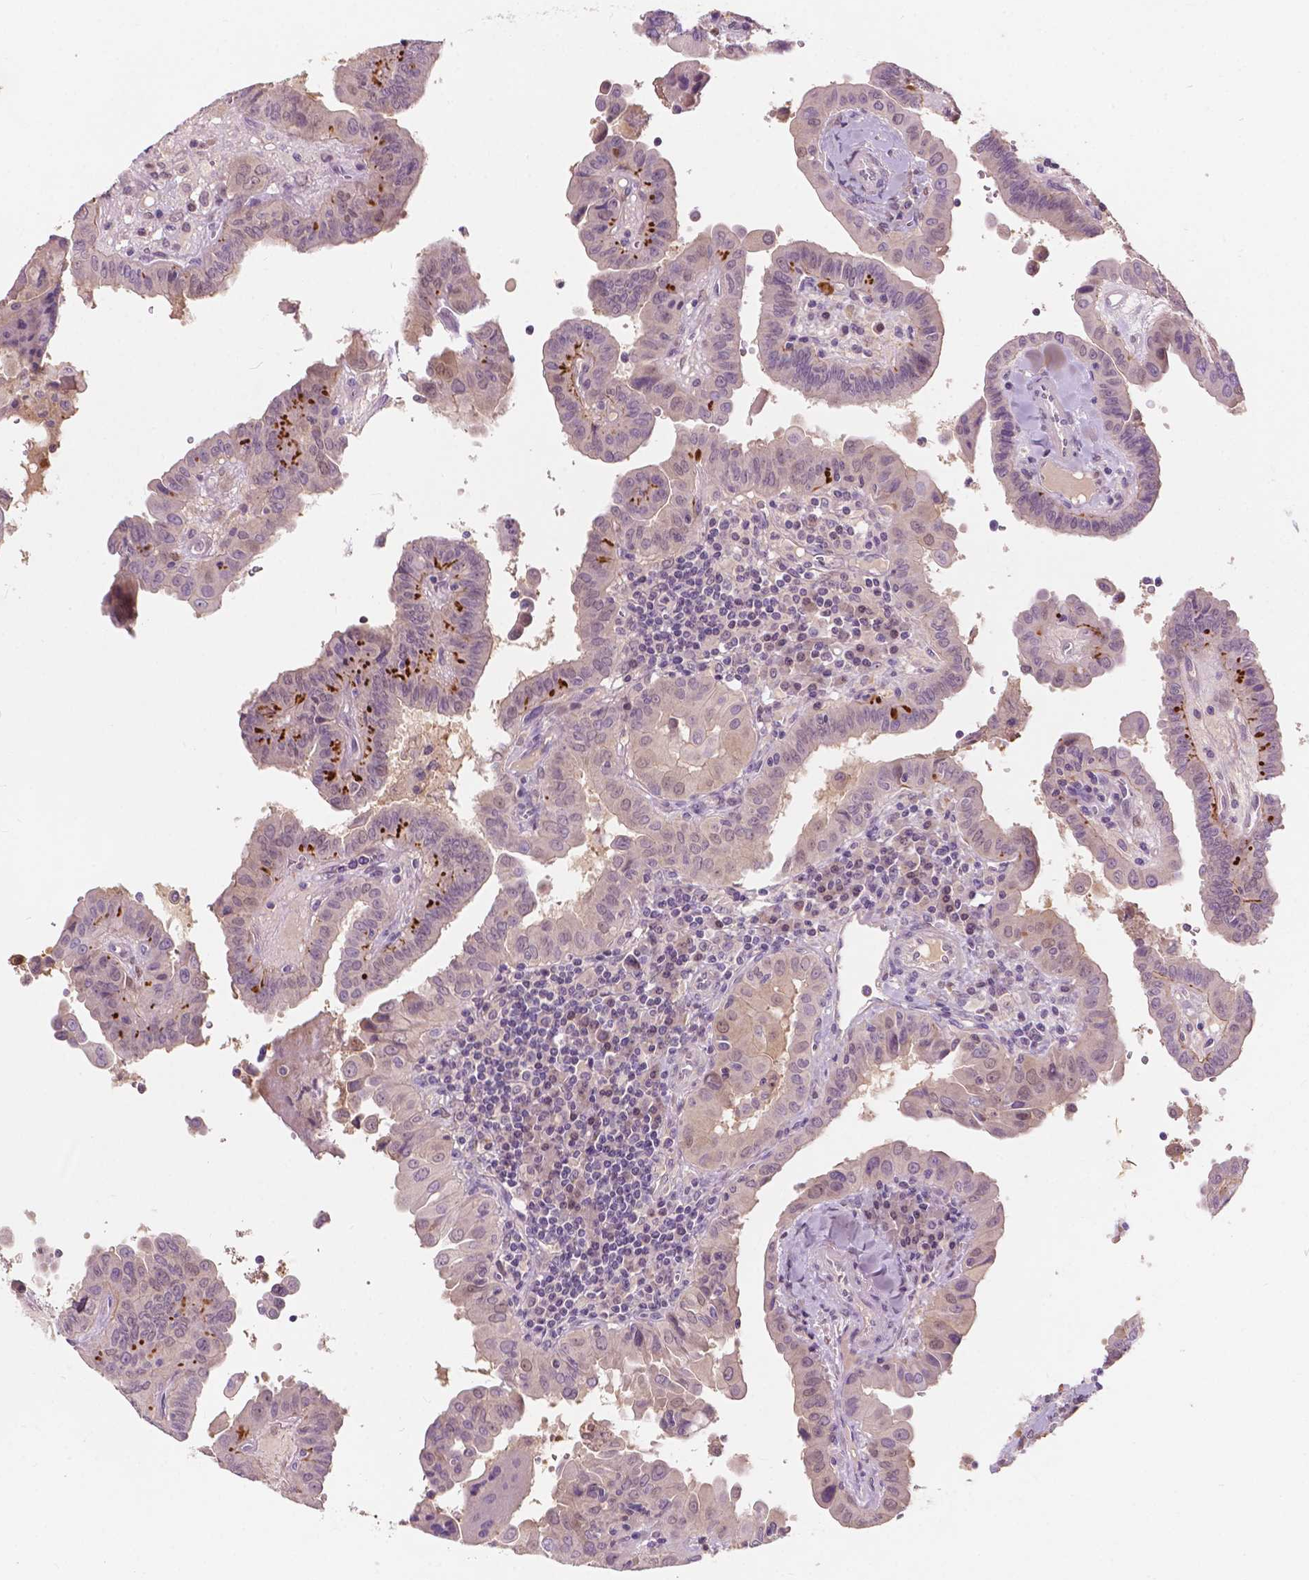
{"staining": {"intensity": "strong", "quantity": "<25%", "location": "cytoplasmic/membranous"}, "tissue": "thyroid cancer", "cell_type": "Tumor cells", "image_type": "cancer", "snomed": [{"axis": "morphology", "description": "Papillary adenocarcinoma, NOS"}, {"axis": "topography", "description": "Thyroid gland"}], "caption": "There is medium levels of strong cytoplasmic/membranous staining in tumor cells of thyroid papillary adenocarcinoma, as demonstrated by immunohistochemical staining (brown color).", "gene": "GPR37", "patient": {"sex": "female", "age": 37}}